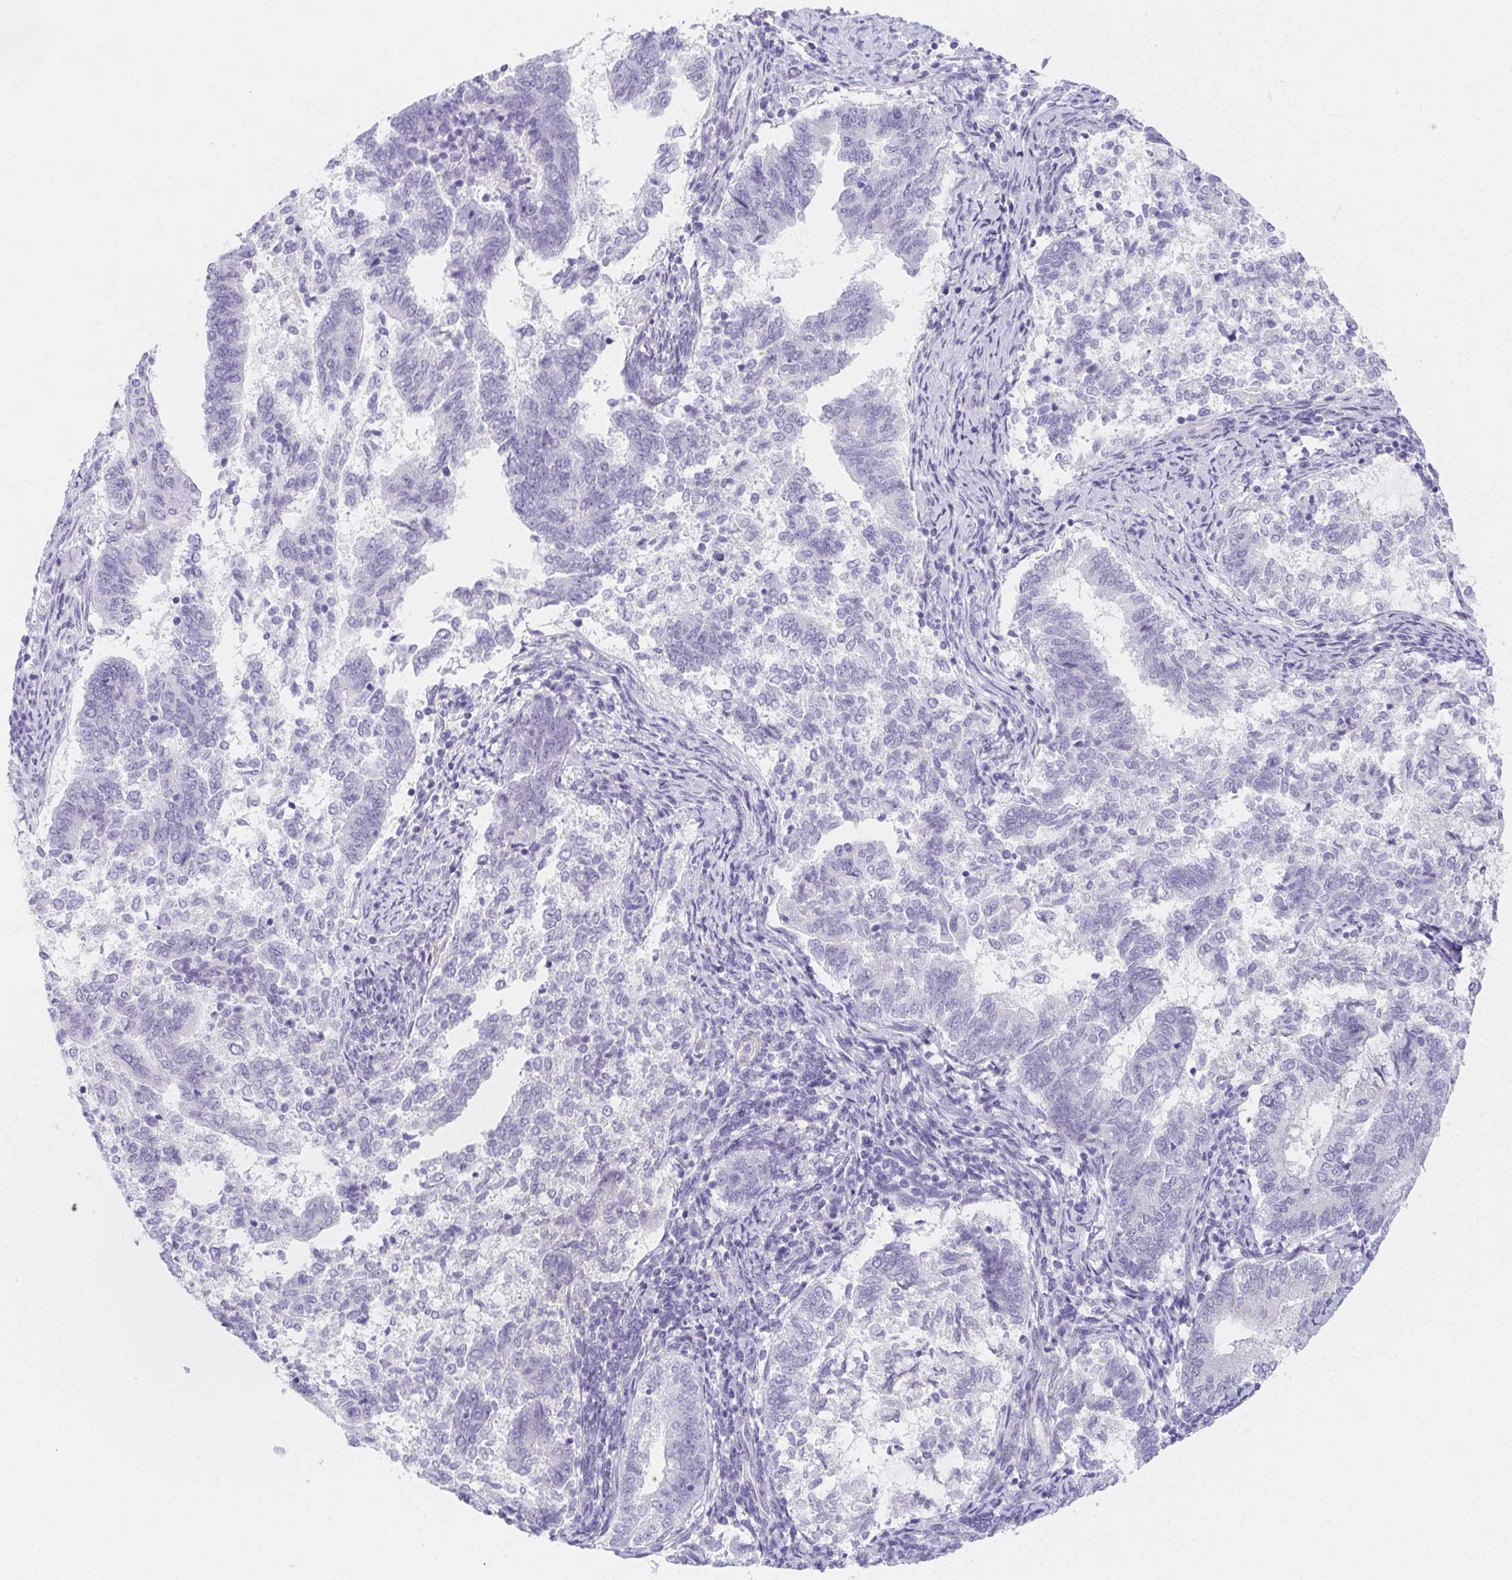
{"staining": {"intensity": "negative", "quantity": "none", "location": "none"}, "tissue": "endometrial cancer", "cell_type": "Tumor cells", "image_type": "cancer", "snomed": [{"axis": "morphology", "description": "Adenocarcinoma, NOS"}, {"axis": "topography", "description": "Endometrium"}], "caption": "Tumor cells show no significant positivity in endometrial cancer (adenocarcinoma).", "gene": "HRC", "patient": {"sex": "female", "age": 65}}